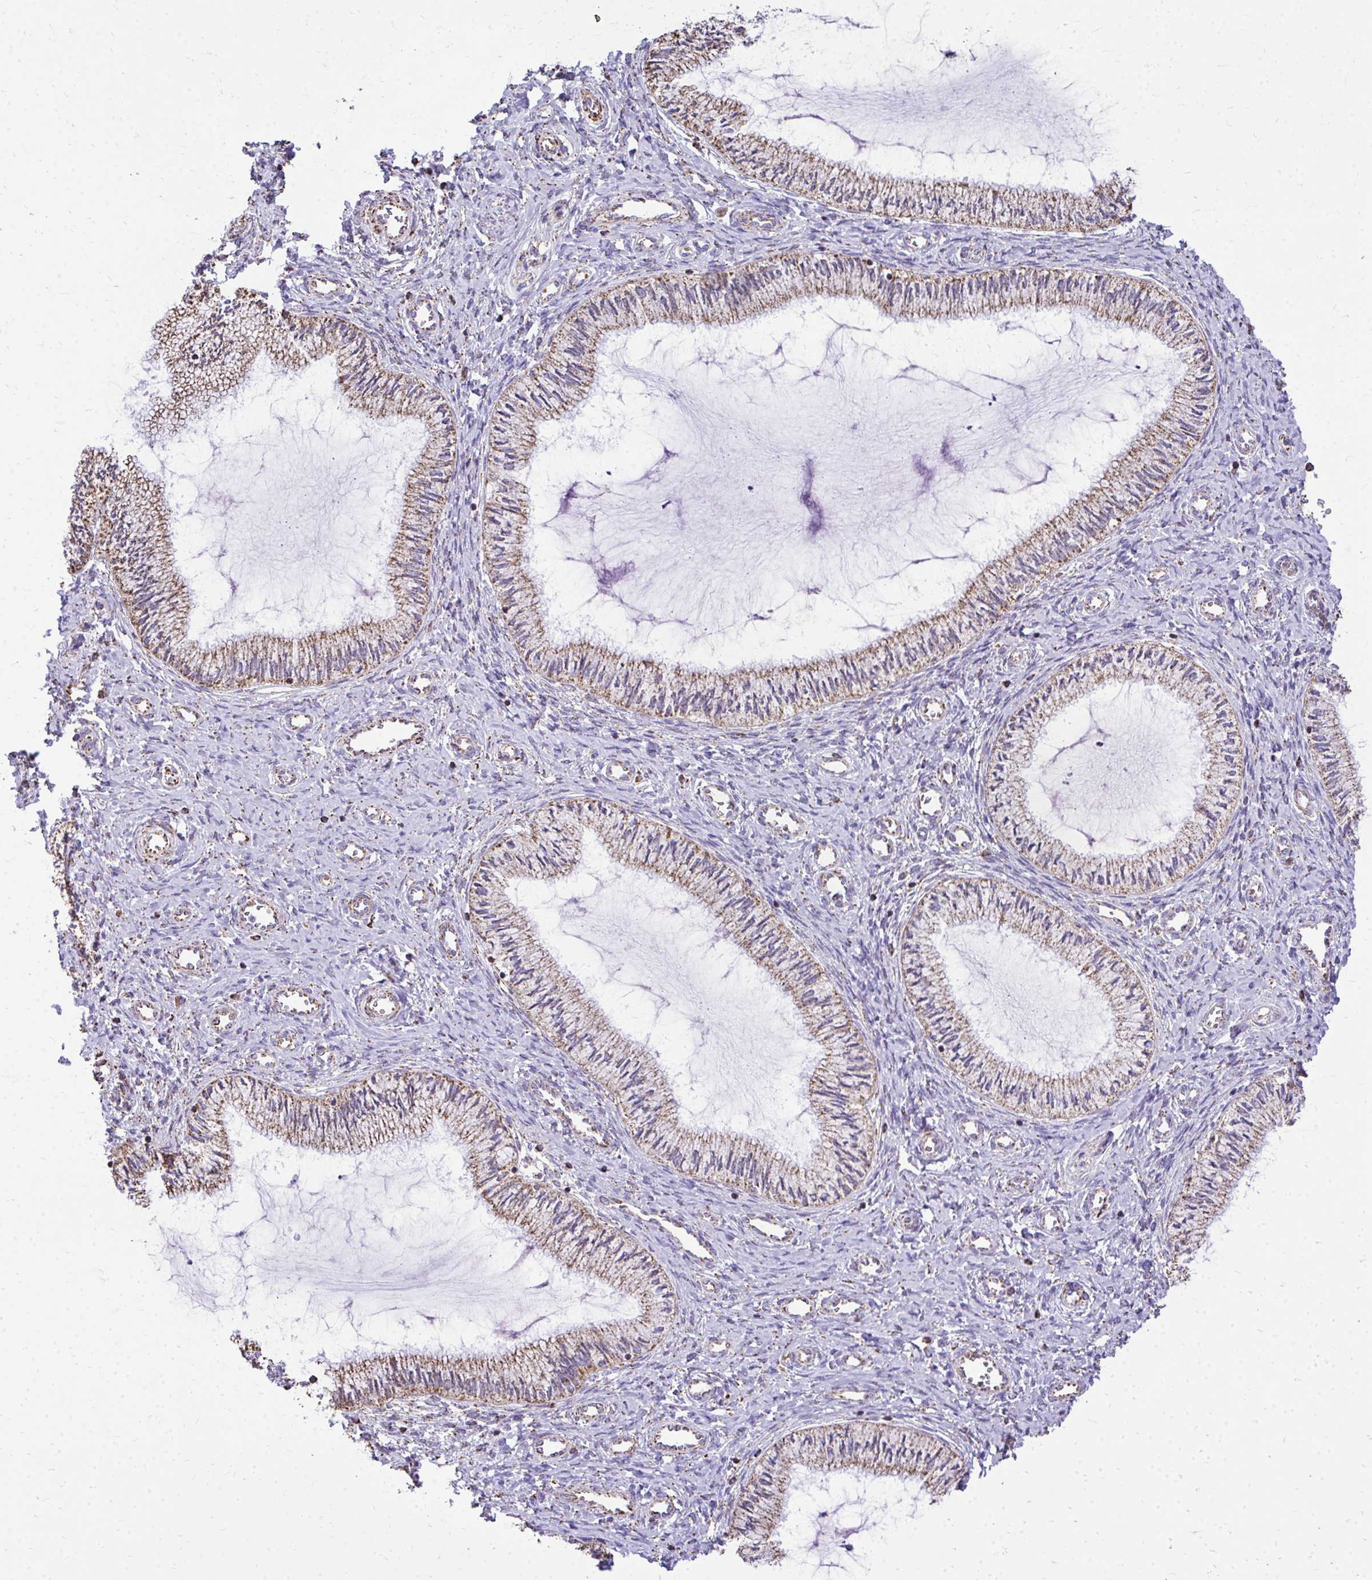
{"staining": {"intensity": "weak", "quantity": "25%-75%", "location": "cytoplasmic/membranous"}, "tissue": "cervix", "cell_type": "Glandular cells", "image_type": "normal", "snomed": [{"axis": "morphology", "description": "Normal tissue, NOS"}, {"axis": "topography", "description": "Cervix"}], "caption": "A histopathology image showing weak cytoplasmic/membranous positivity in about 25%-75% of glandular cells in normal cervix, as visualized by brown immunohistochemical staining.", "gene": "MPZL2", "patient": {"sex": "female", "age": 24}}